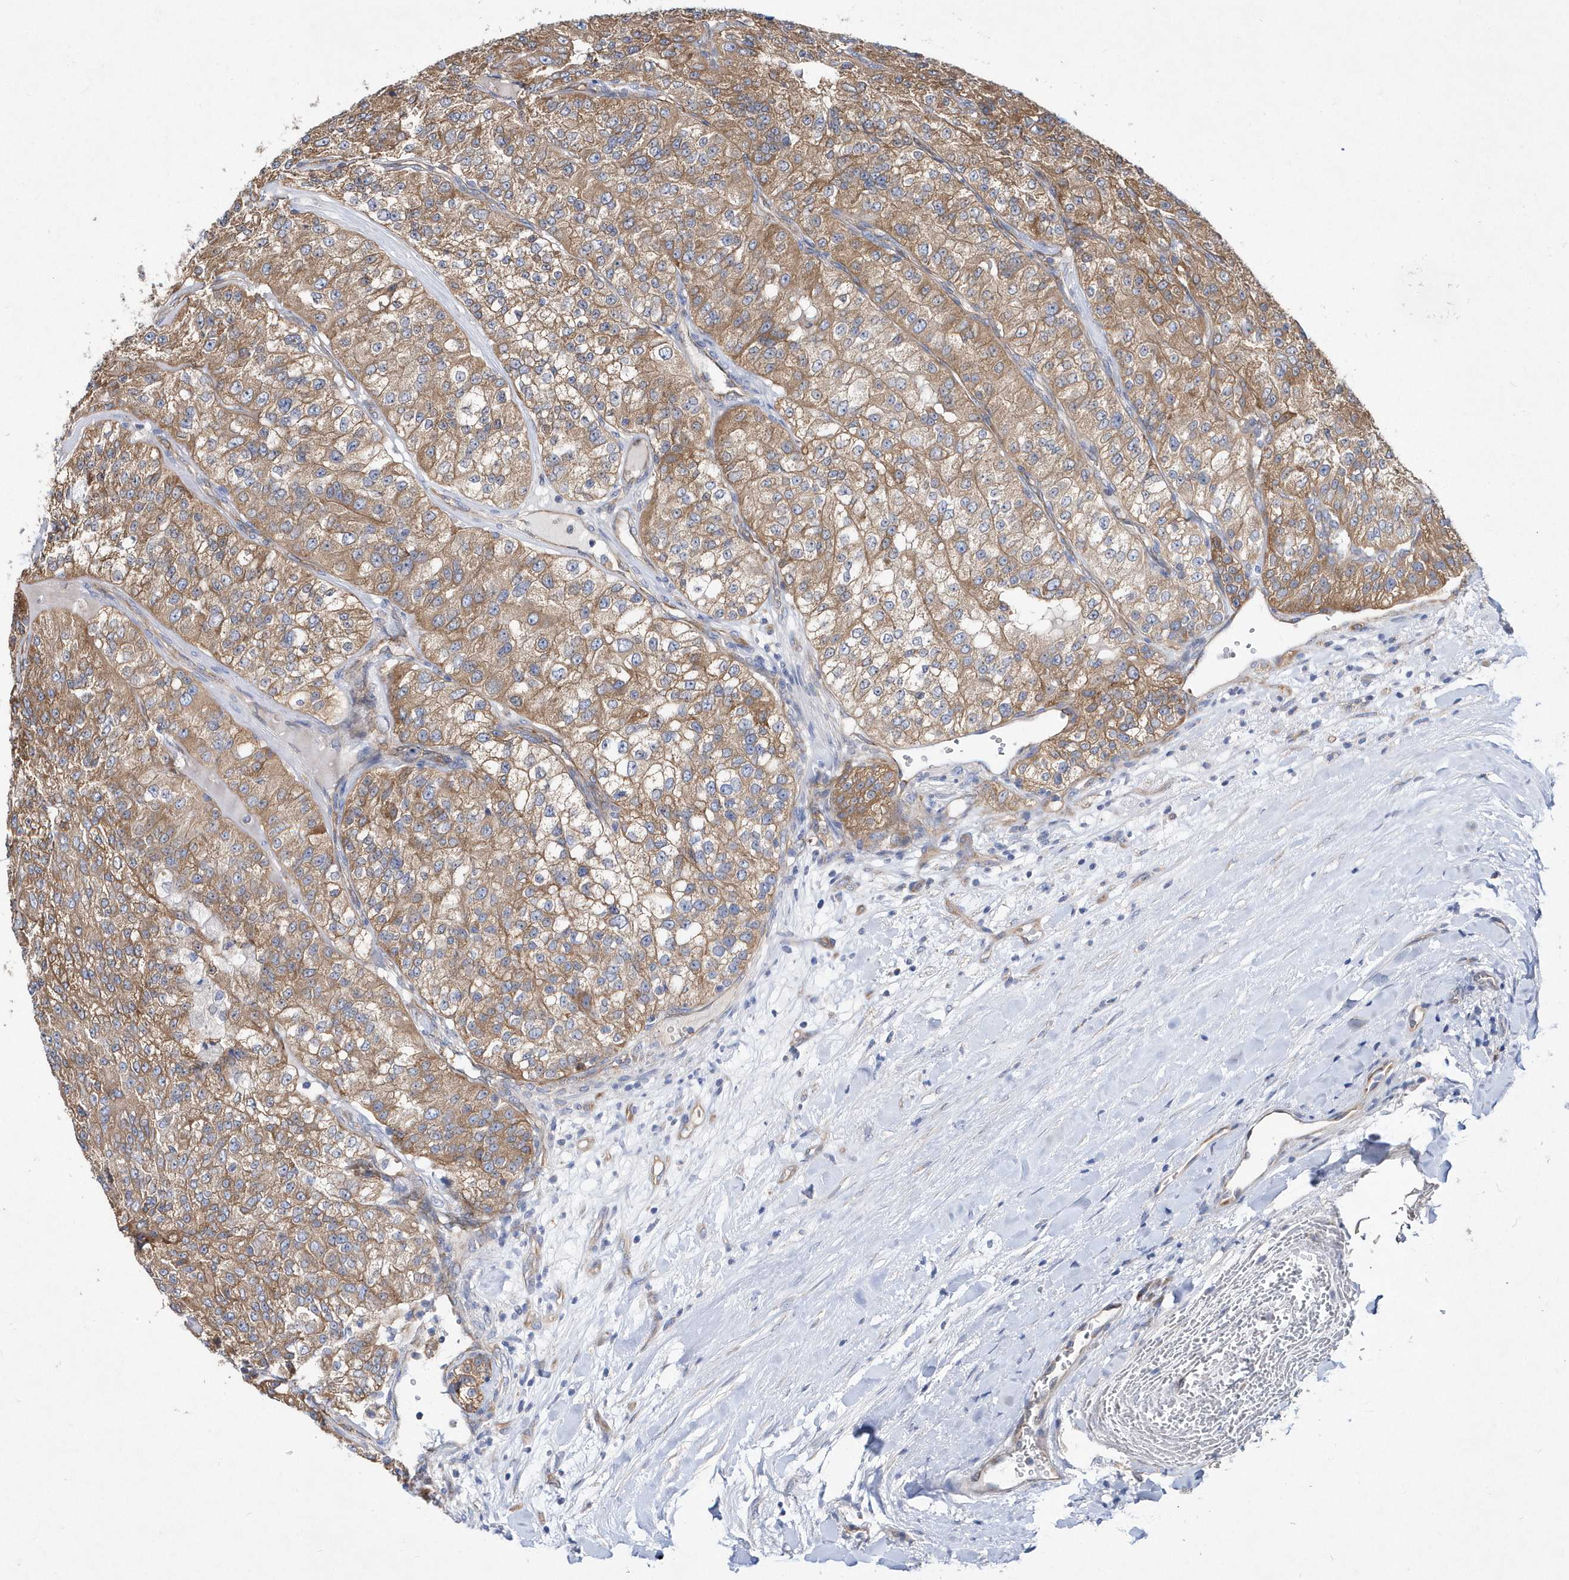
{"staining": {"intensity": "moderate", "quantity": ">75%", "location": "cytoplasmic/membranous"}, "tissue": "renal cancer", "cell_type": "Tumor cells", "image_type": "cancer", "snomed": [{"axis": "morphology", "description": "Adenocarcinoma, NOS"}, {"axis": "topography", "description": "Kidney"}], "caption": "Moderate cytoplasmic/membranous protein expression is appreciated in approximately >75% of tumor cells in renal cancer.", "gene": "JKAMP", "patient": {"sex": "female", "age": 63}}